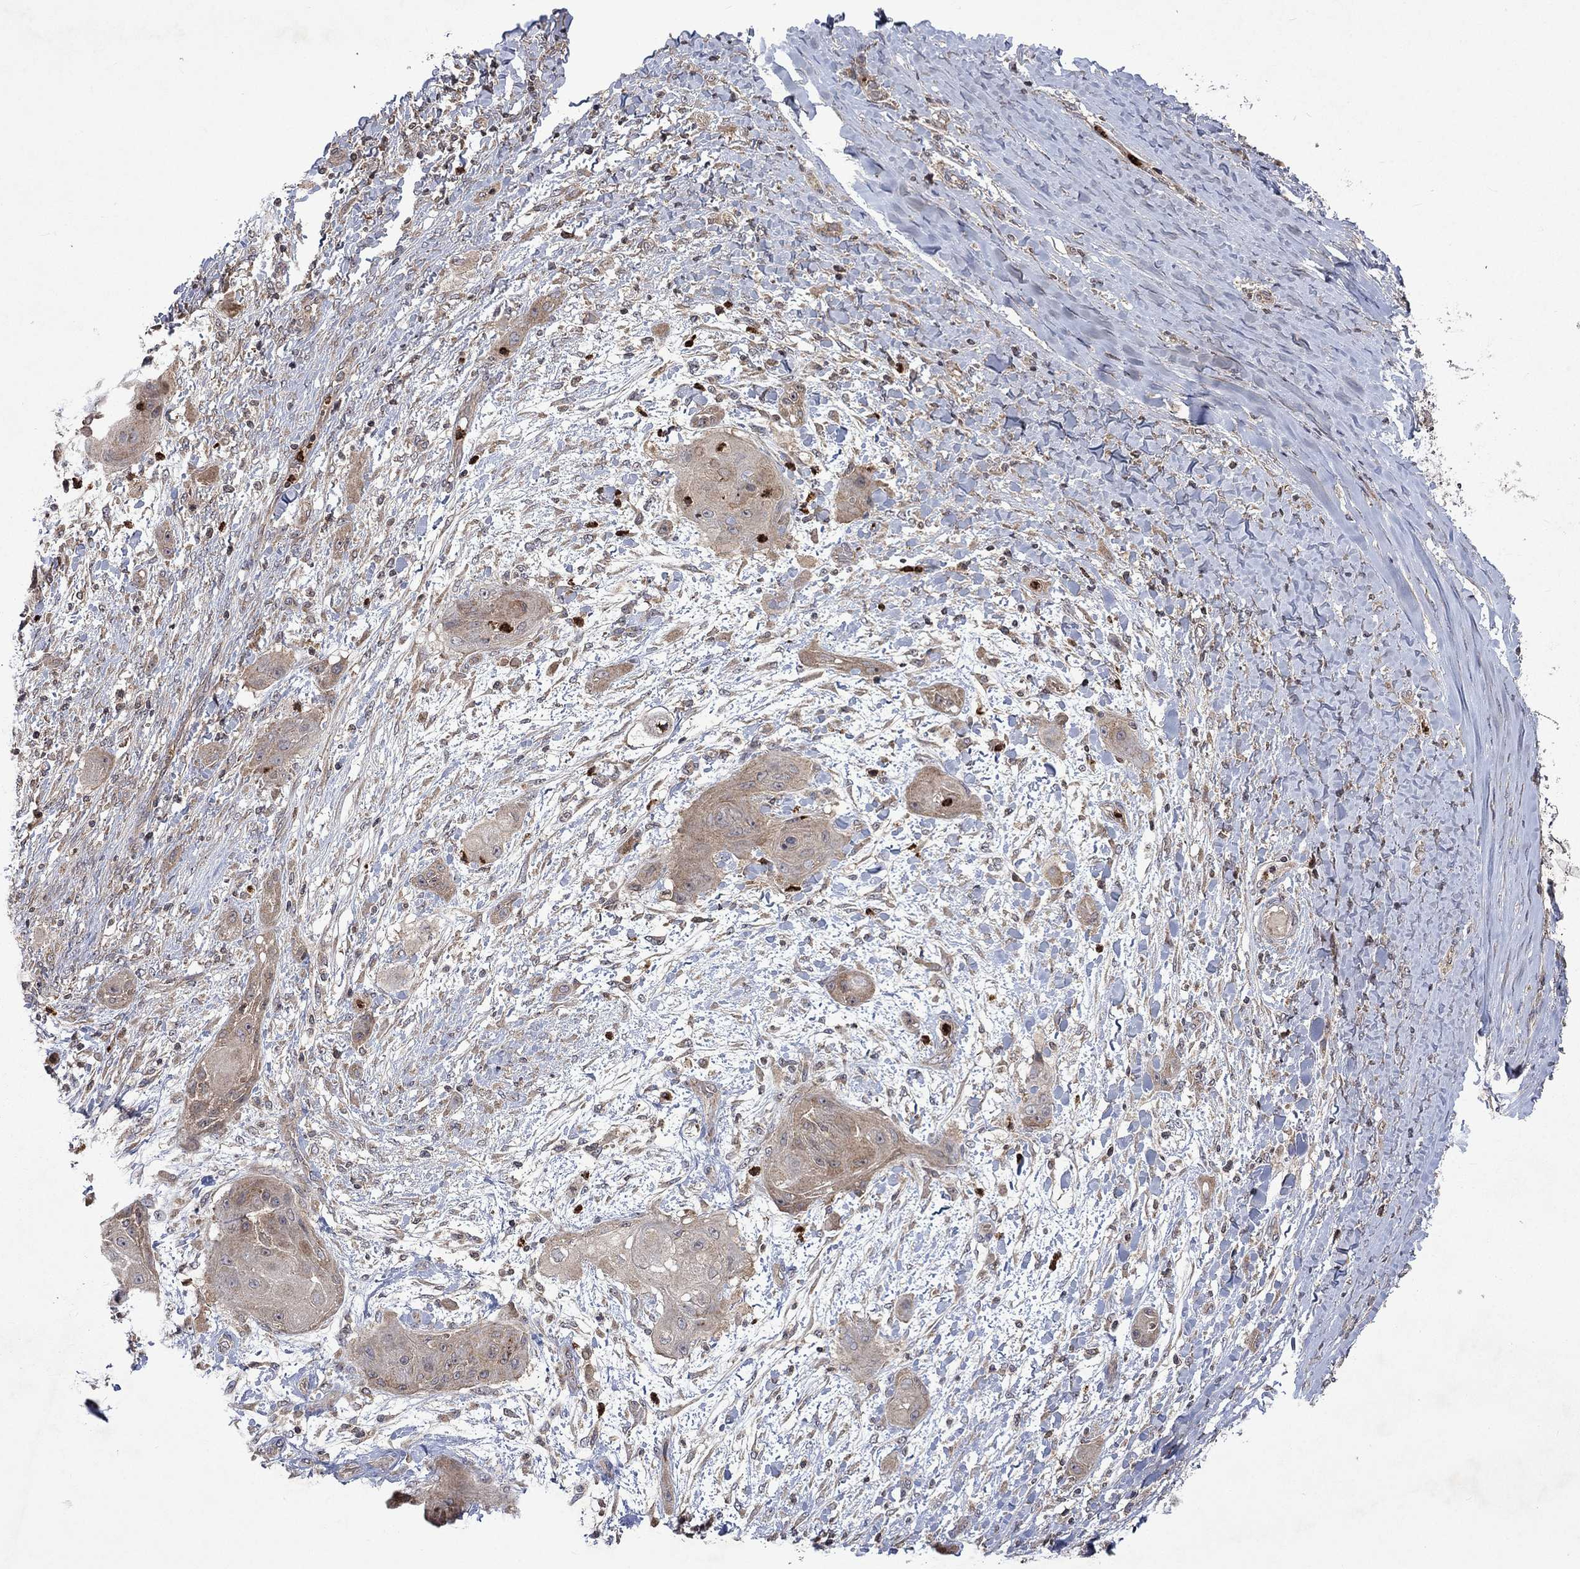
{"staining": {"intensity": "weak", "quantity": ">75%", "location": "cytoplasmic/membranous"}, "tissue": "skin cancer", "cell_type": "Tumor cells", "image_type": "cancer", "snomed": [{"axis": "morphology", "description": "Squamous cell carcinoma, NOS"}, {"axis": "topography", "description": "Skin"}], "caption": "Approximately >75% of tumor cells in human squamous cell carcinoma (skin) demonstrate weak cytoplasmic/membranous protein positivity as visualized by brown immunohistochemical staining.", "gene": "TMEM33", "patient": {"sex": "male", "age": 62}}